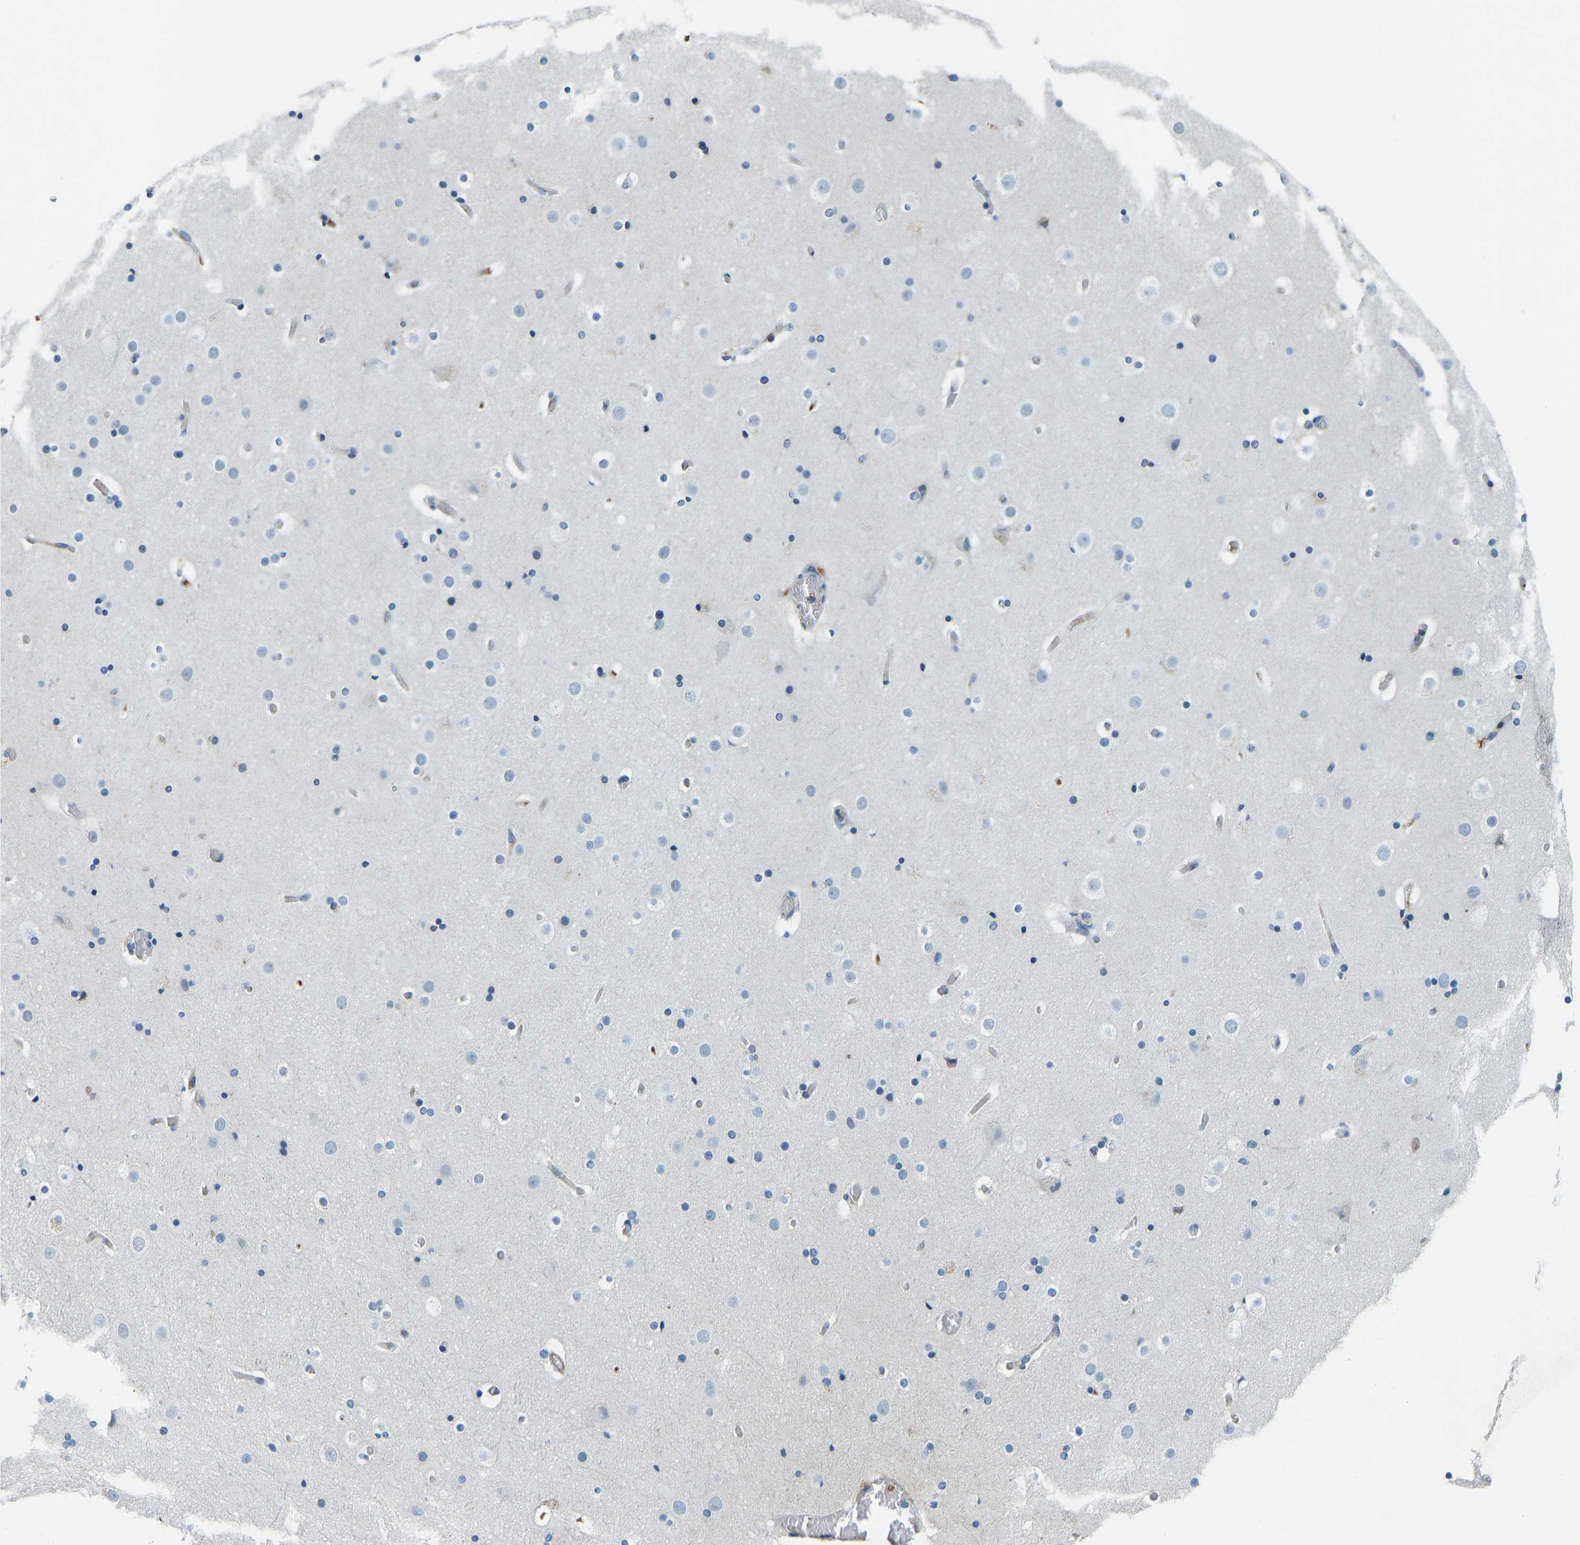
{"staining": {"intensity": "negative", "quantity": "none", "location": "none"}, "tissue": "cerebral cortex", "cell_type": "Endothelial cells", "image_type": "normal", "snomed": [{"axis": "morphology", "description": "Normal tissue, NOS"}, {"axis": "topography", "description": "Cerebral cortex"}], "caption": "High power microscopy photomicrograph of an immunohistochemistry (IHC) histopathology image of benign cerebral cortex, revealing no significant expression in endothelial cells. Nuclei are stained in blue.", "gene": "THBS4", "patient": {"sex": "male", "age": 57}}